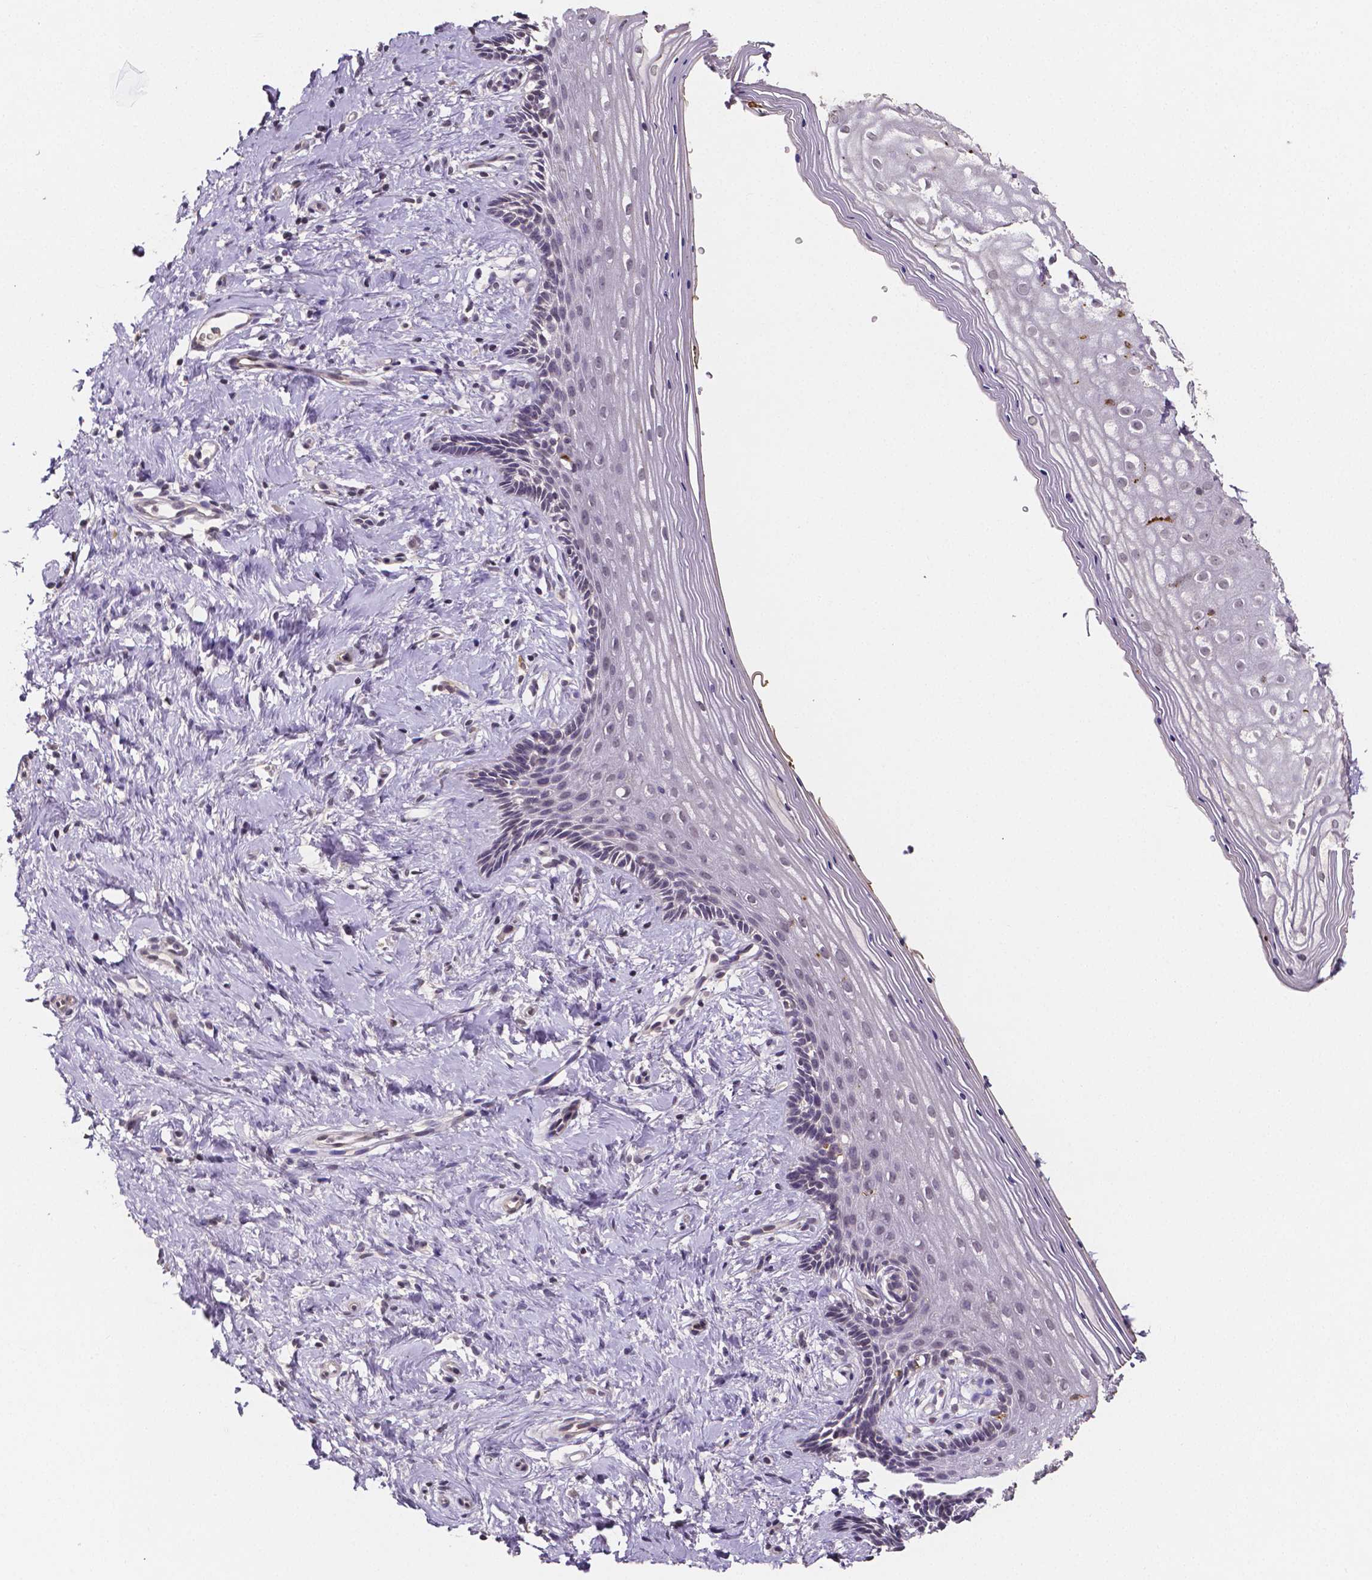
{"staining": {"intensity": "negative", "quantity": "none", "location": "none"}, "tissue": "vagina", "cell_type": "Squamous epithelial cells", "image_type": "normal", "snomed": [{"axis": "morphology", "description": "Normal tissue, NOS"}, {"axis": "topography", "description": "Vagina"}], "caption": "This is an immunohistochemistry photomicrograph of benign human vagina. There is no expression in squamous epithelial cells.", "gene": "NRGN", "patient": {"sex": "female", "age": 42}}